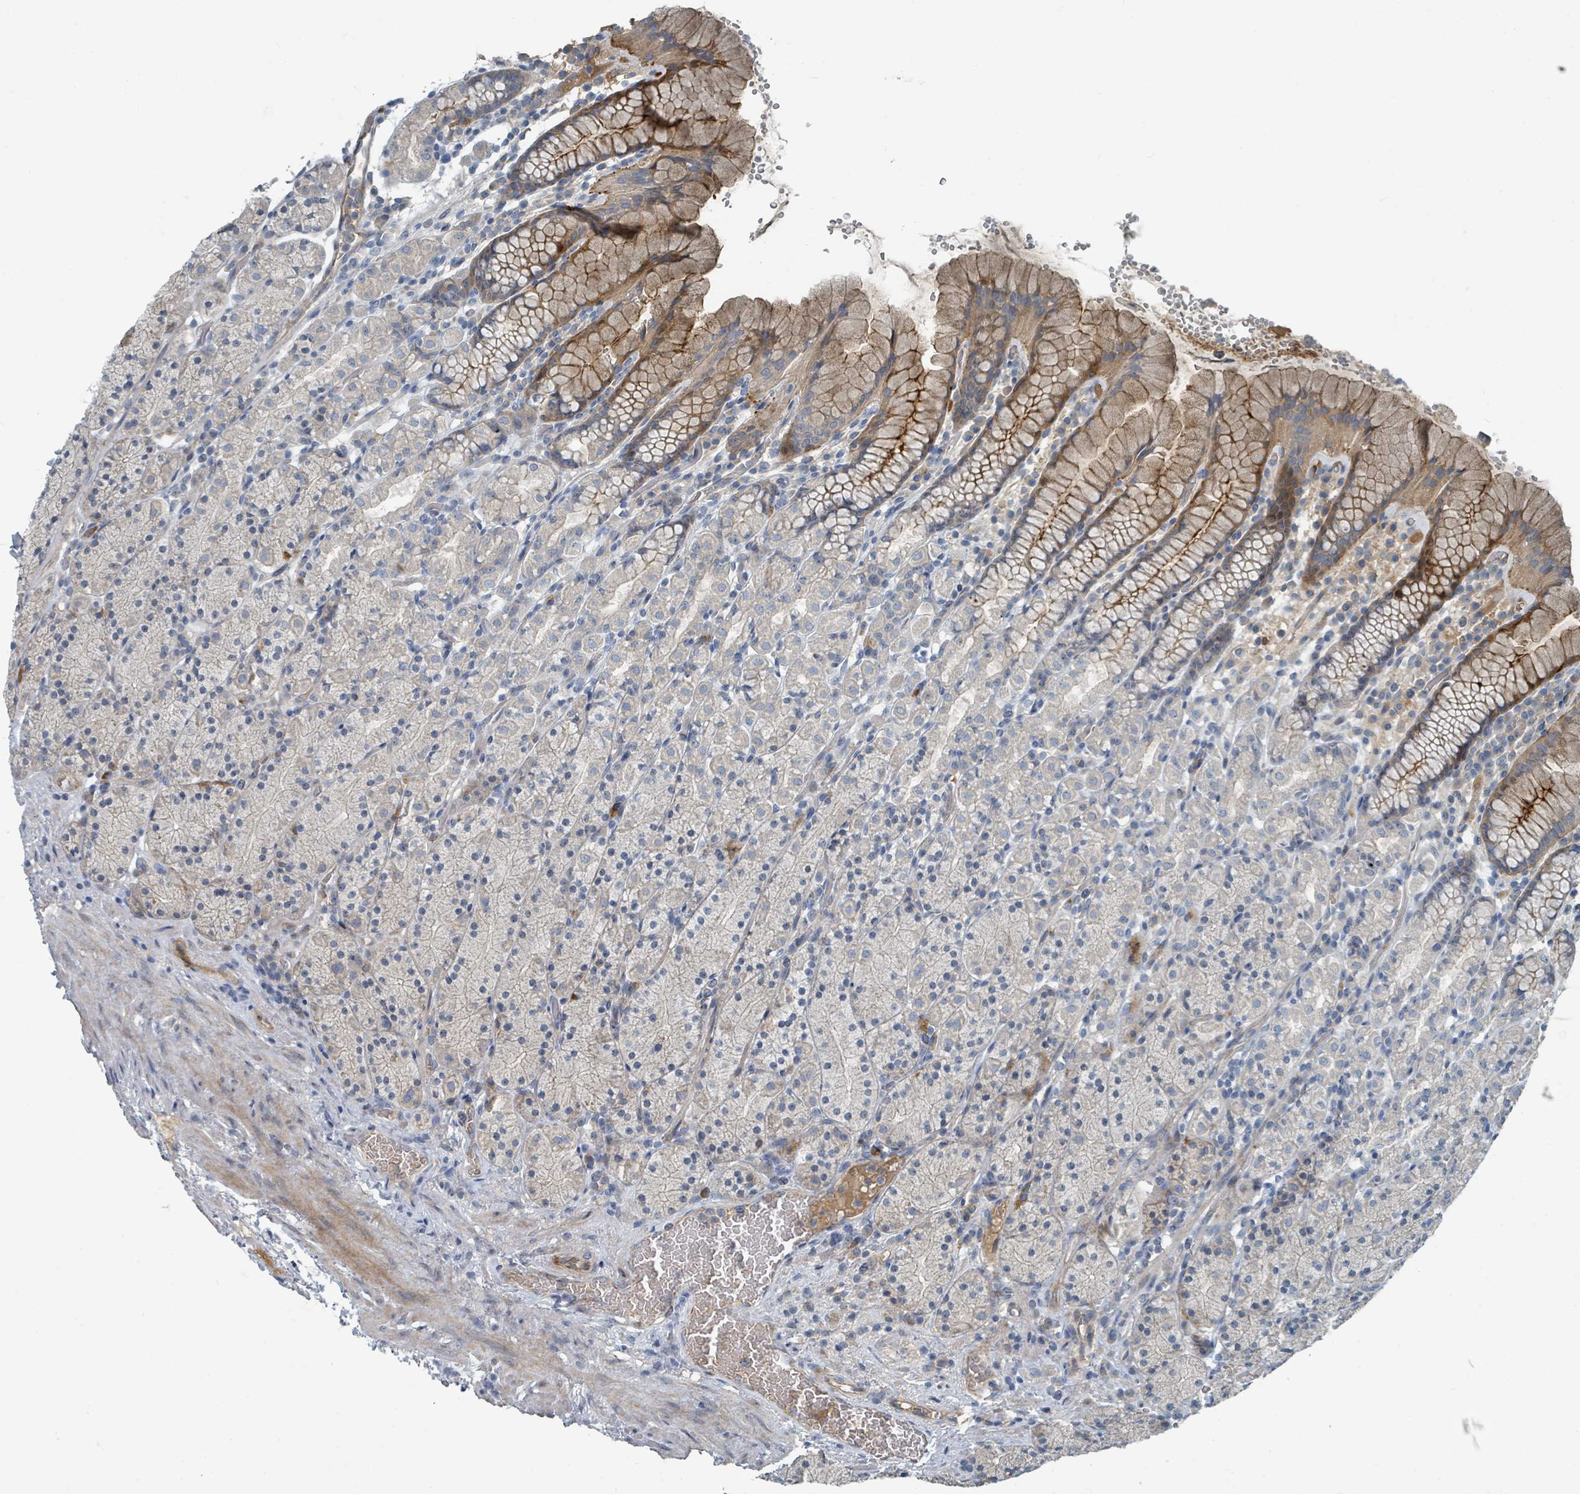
{"staining": {"intensity": "moderate", "quantity": "<25%", "location": "cytoplasmic/membranous"}, "tissue": "stomach", "cell_type": "Glandular cells", "image_type": "normal", "snomed": [{"axis": "morphology", "description": "Normal tissue, NOS"}, {"axis": "topography", "description": "Stomach, upper"}, {"axis": "topography", "description": "Stomach"}], "caption": "Stomach stained with immunohistochemistry (IHC) demonstrates moderate cytoplasmic/membranous expression in about <25% of glandular cells. The staining was performed using DAB, with brown indicating positive protein expression. Nuclei are stained blue with hematoxylin.", "gene": "SLC44A5", "patient": {"sex": "male", "age": 62}}